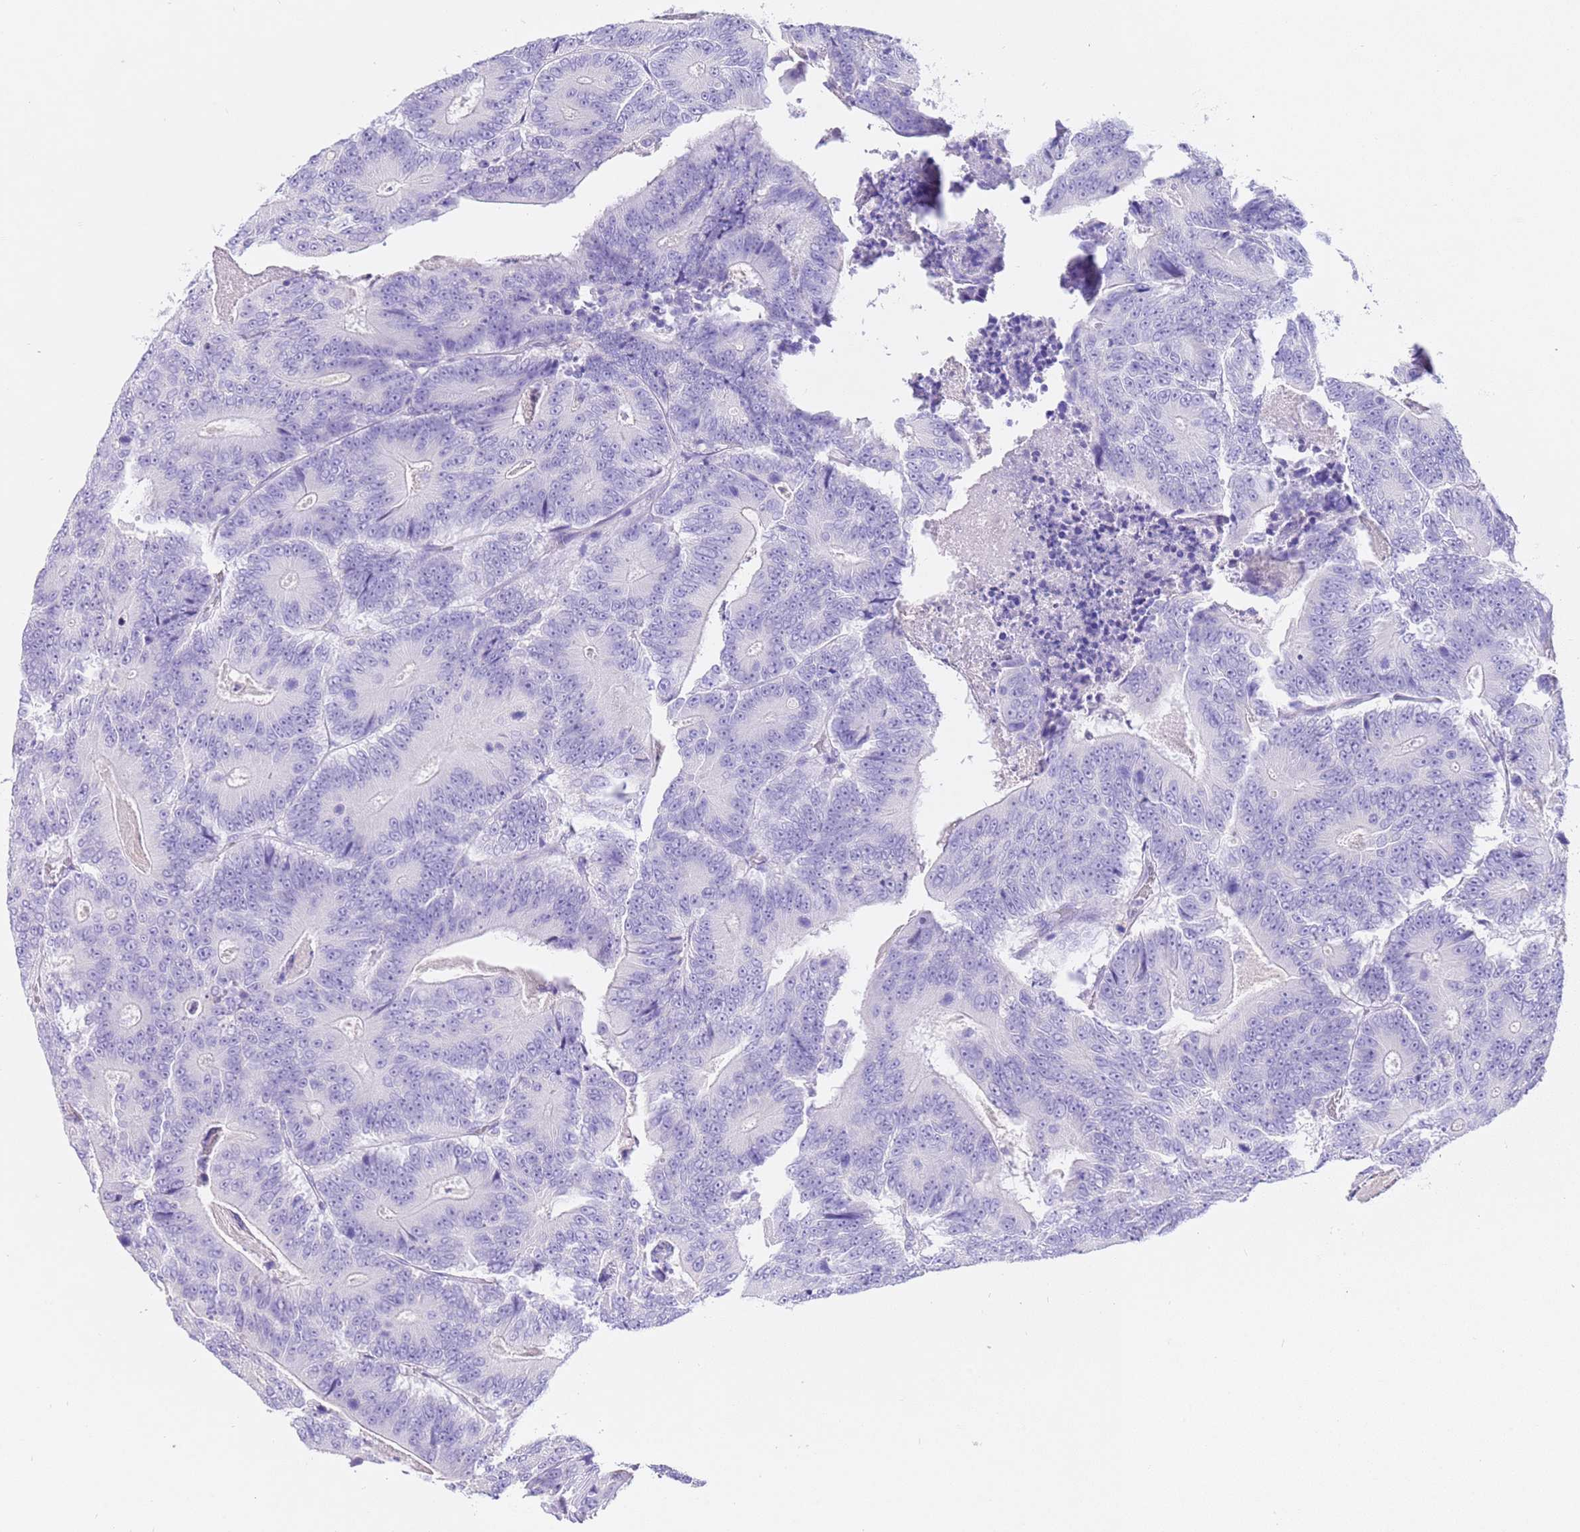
{"staining": {"intensity": "negative", "quantity": "none", "location": "none"}, "tissue": "colorectal cancer", "cell_type": "Tumor cells", "image_type": "cancer", "snomed": [{"axis": "morphology", "description": "Adenocarcinoma, NOS"}, {"axis": "topography", "description": "Colon"}], "caption": "This is an immunohistochemistry photomicrograph of colorectal cancer. There is no positivity in tumor cells.", "gene": "CPB1", "patient": {"sex": "male", "age": 83}}